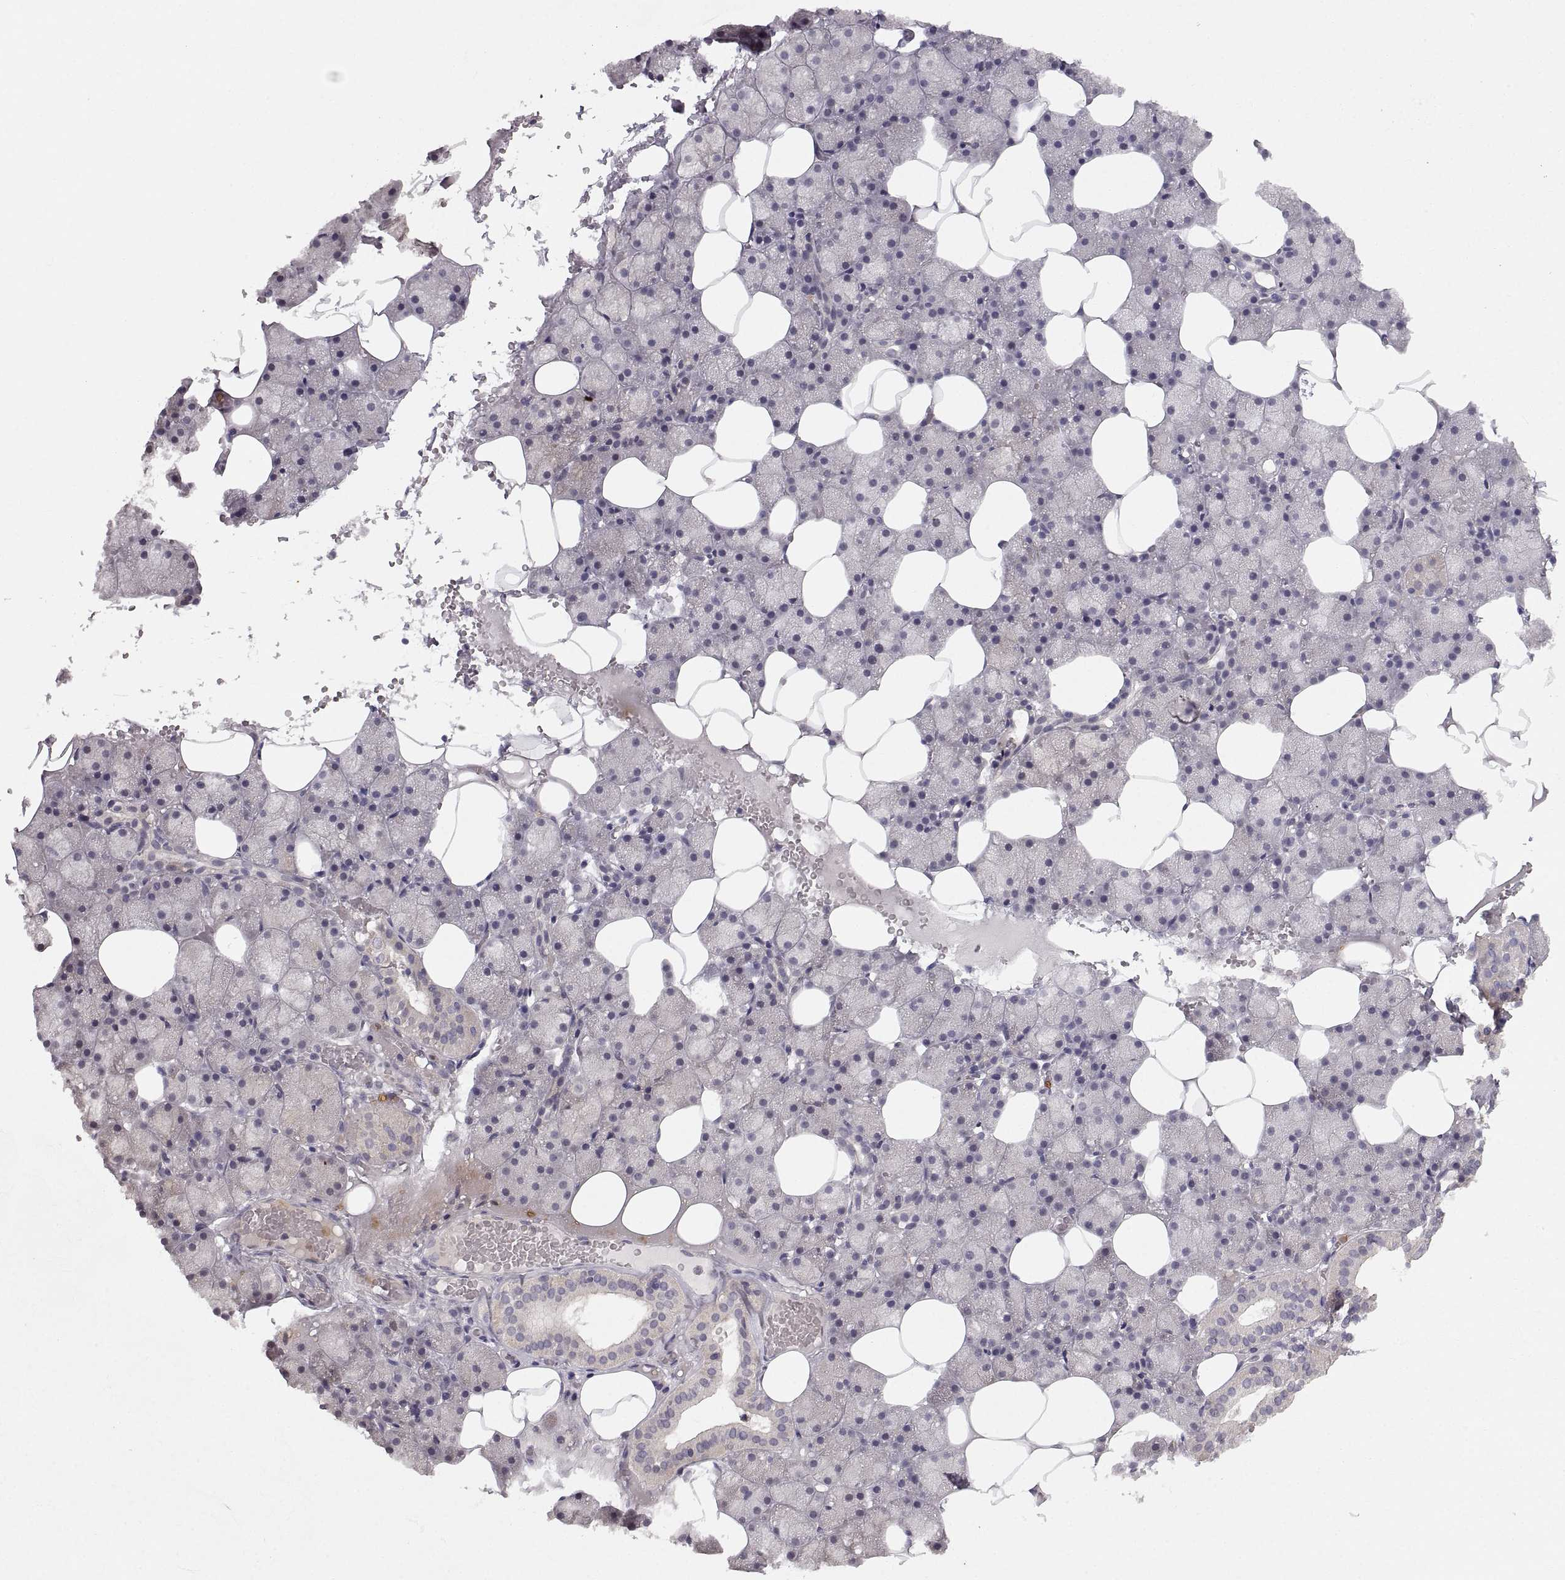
{"staining": {"intensity": "negative", "quantity": "none", "location": "none"}, "tissue": "salivary gland", "cell_type": "Glandular cells", "image_type": "normal", "snomed": [{"axis": "morphology", "description": "Normal tissue, NOS"}, {"axis": "topography", "description": "Salivary gland"}], "caption": "The immunohistochemistry (IHC) histopathology image has no significant positivity in glandular cells of salivary gland. The staining was performed using DAB to visualize the protein expression in brown, while the nuclei were stained in blue with hematoxylin (Magnification: 20x).", "gene": "ZNF185", "patient": {"sex": "male", "age": 38}}